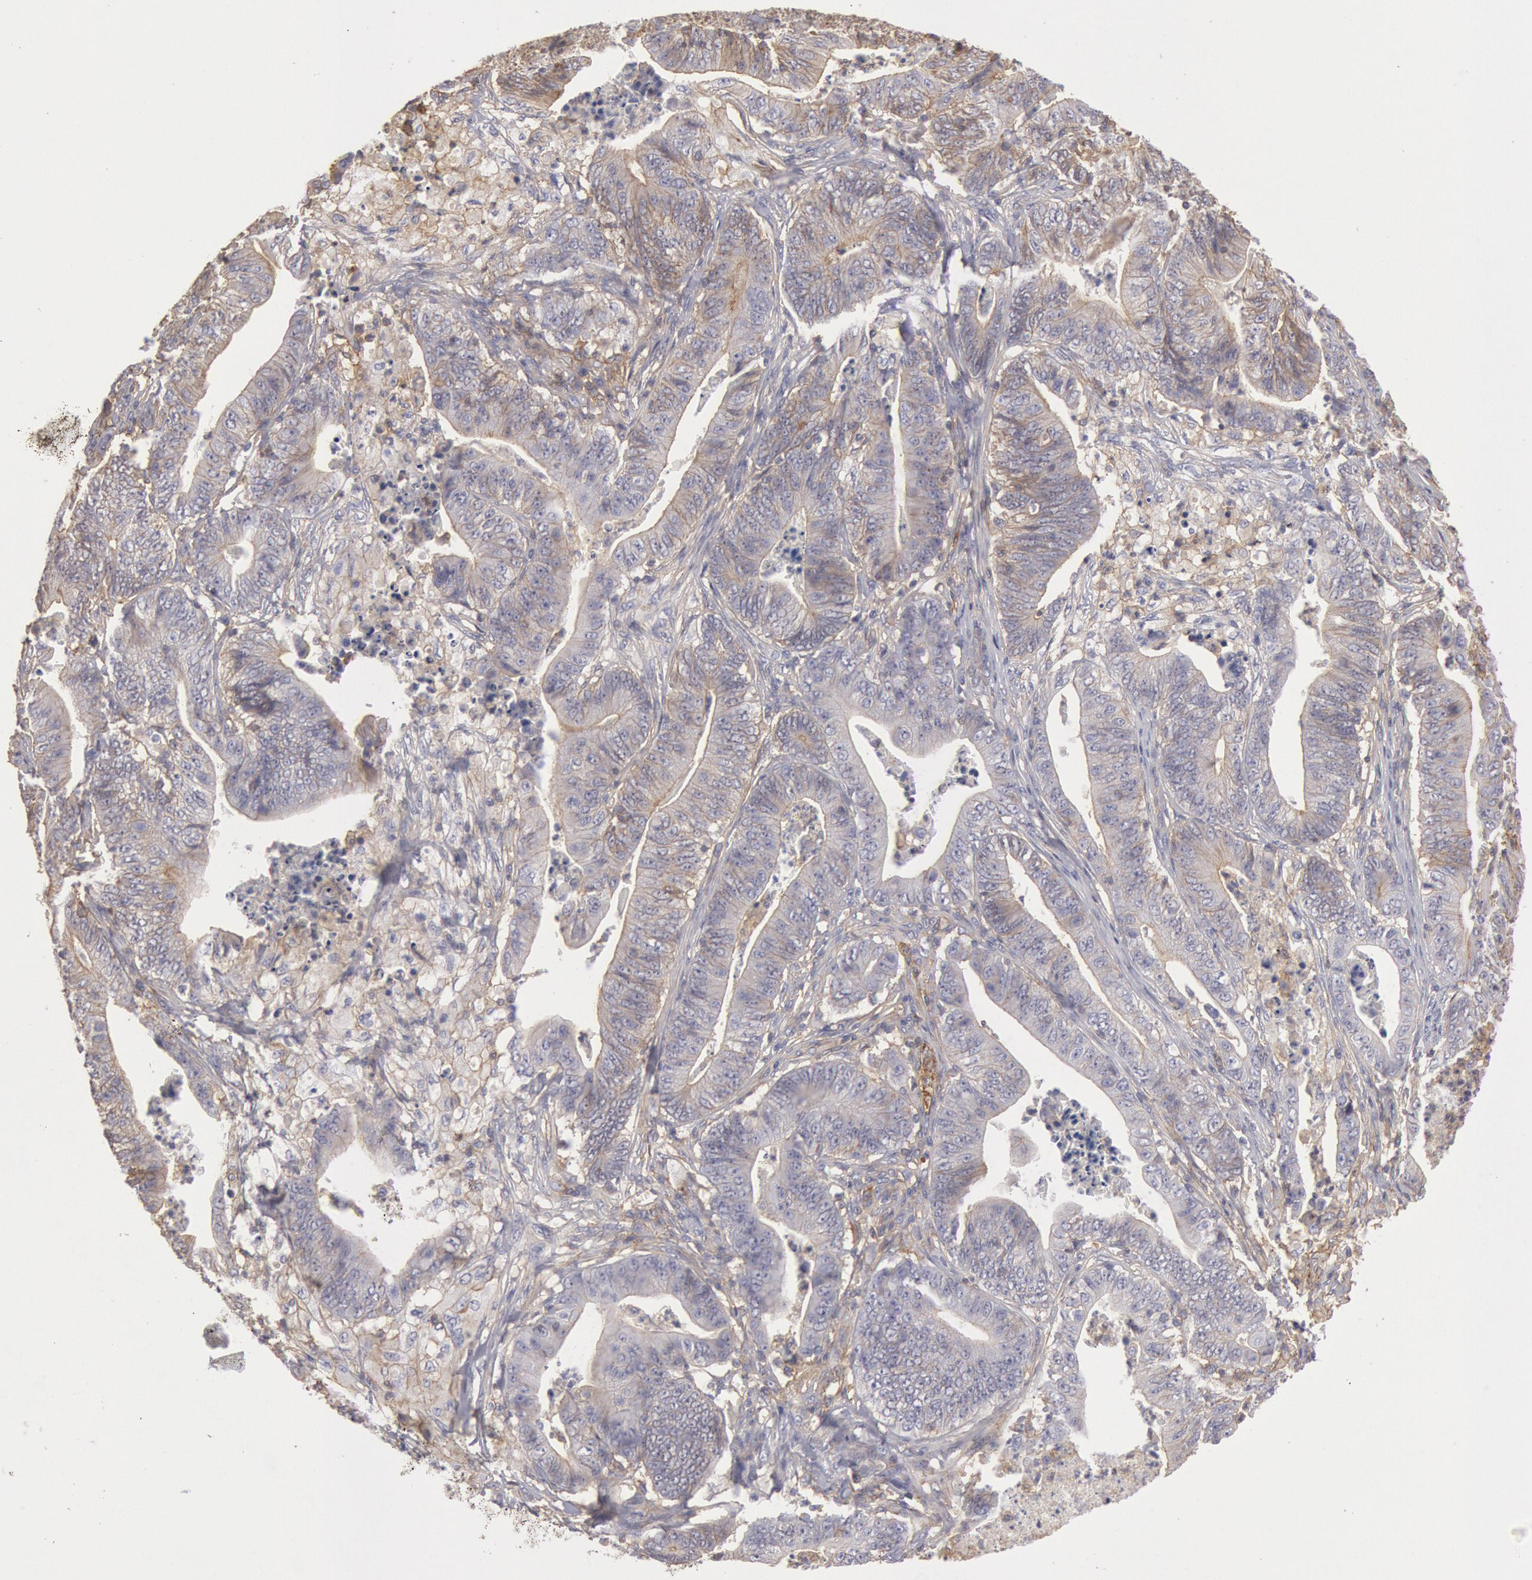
{"staining": {"intensity": "weak", "quantity": "25%-75%", "location": "cytoplasmic/membranous"}, "tissue": "stomach cancer", "cell_type": "Tumor cells", "image_type": "cancer", "snomed": [{"axis": "morphology", "description": "Adenocarcinoma, NOS"}, {"axis": "topography", "description": "Stomach, lower"}], "caption": "The photomicrograph exhibits immunohistochemical staining of adenocarcinoma (stomach). There is weak cytoplasmic/membranous positivity is identified in about 25%-75% of tumor cells.", "gene": "SNAP23", "patient": {"sex": "female", "age": 86}}